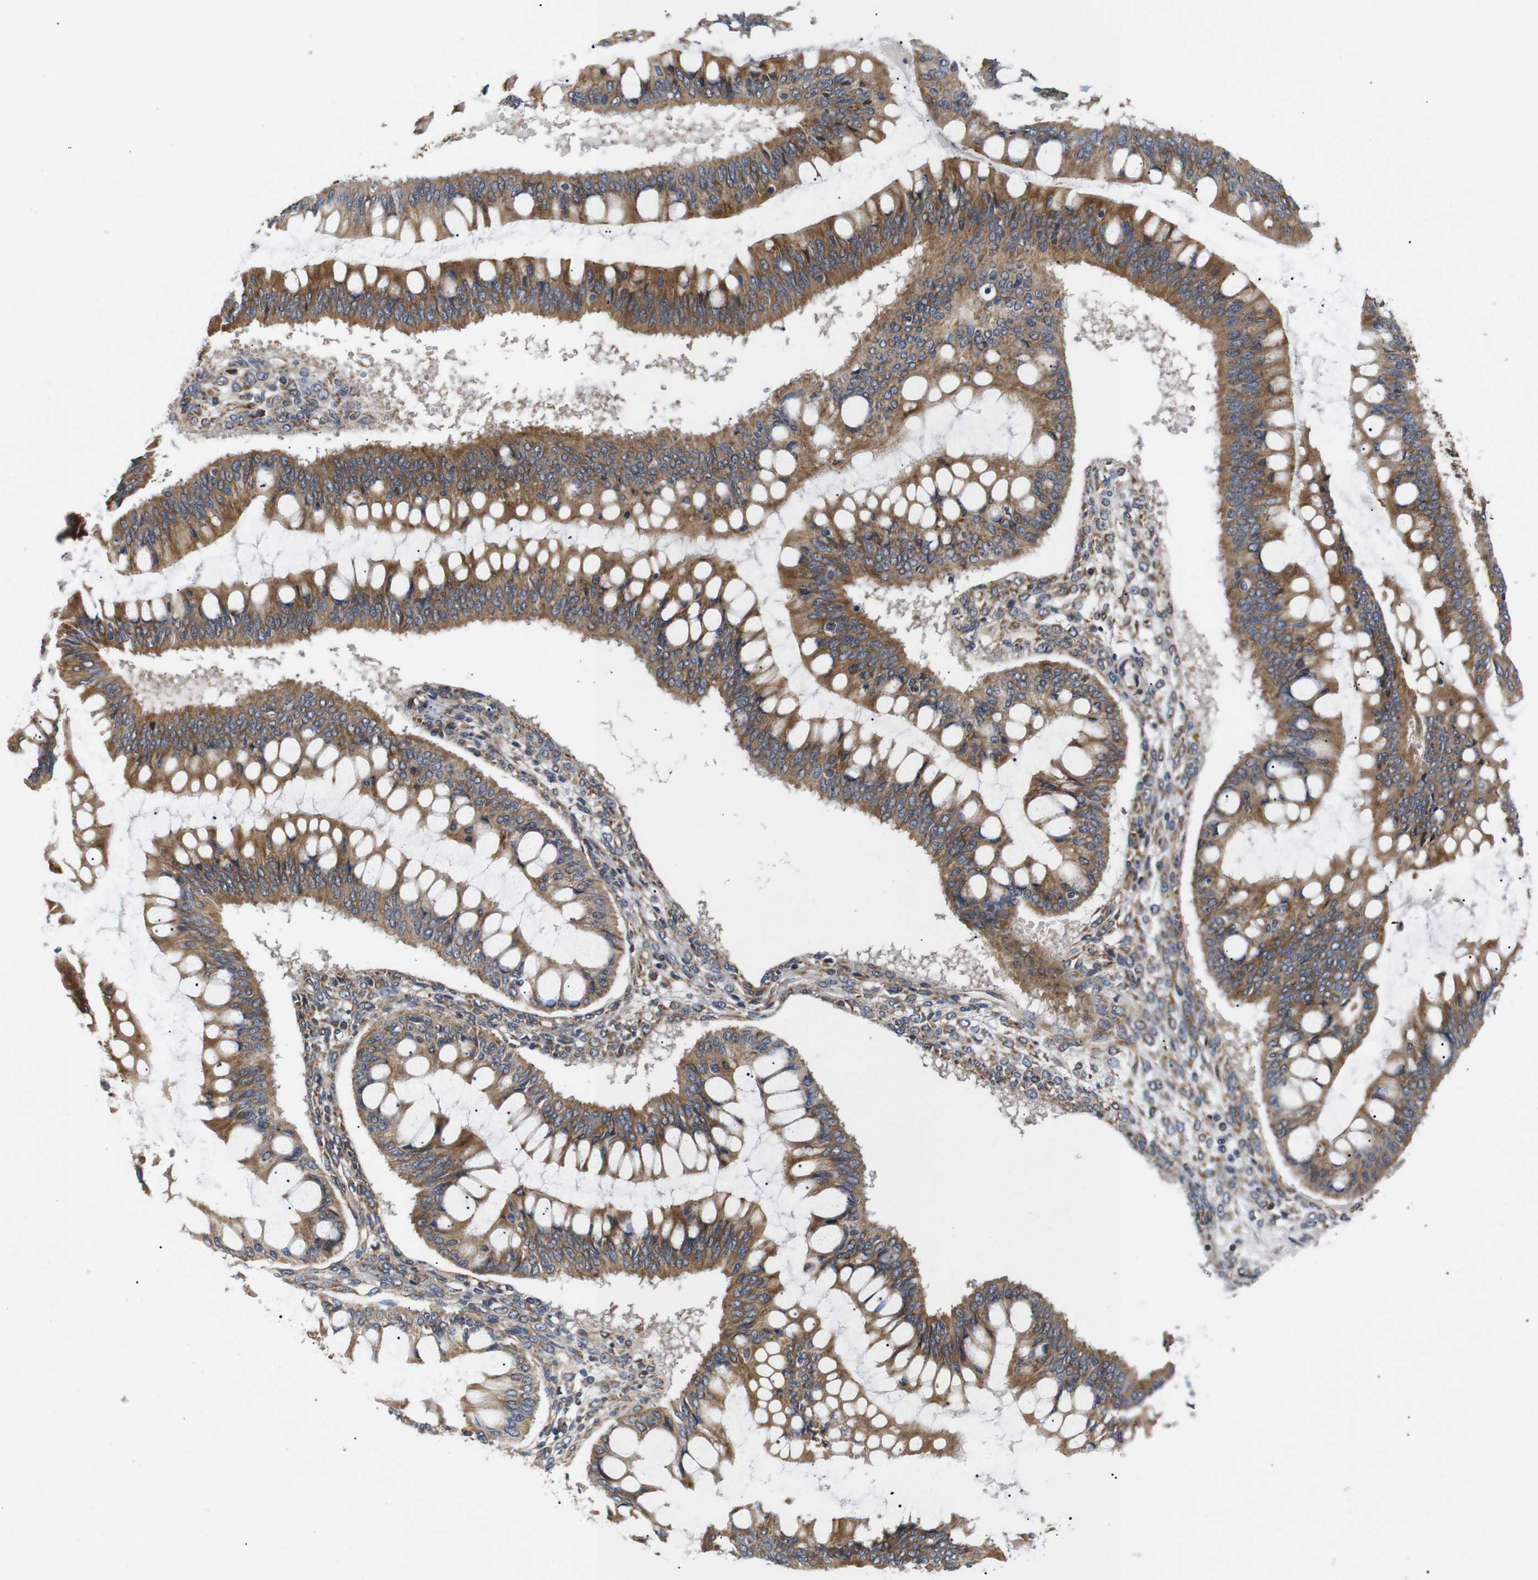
{"staining": {"intensity": "moderate", "quantity": ">75%", "location": "cytoplasmic/membranous"}, "tissue": "ovarian cancer", "cell_type": "Tumor cells", "image_type": "cancer", "snomed": [{"axis": "morphology", "description": "Cystadenocarcinoma, mucinous, NOS"}, {"axis": "topography", "description": "Ovary"}], "caption": "A medium amount of moderate cytoplasmic/membranous positivity is seen in about >75% of tumor cells in ovarian cancer (mucinous cystadenocarcinoma) tissue. (DAB (3,3'-diaminobenzidine) IHC, brown staining for protein, blue staining for nuclei).", "gene": "KANK4", "patient": {"sex": "female", "age": 73}}